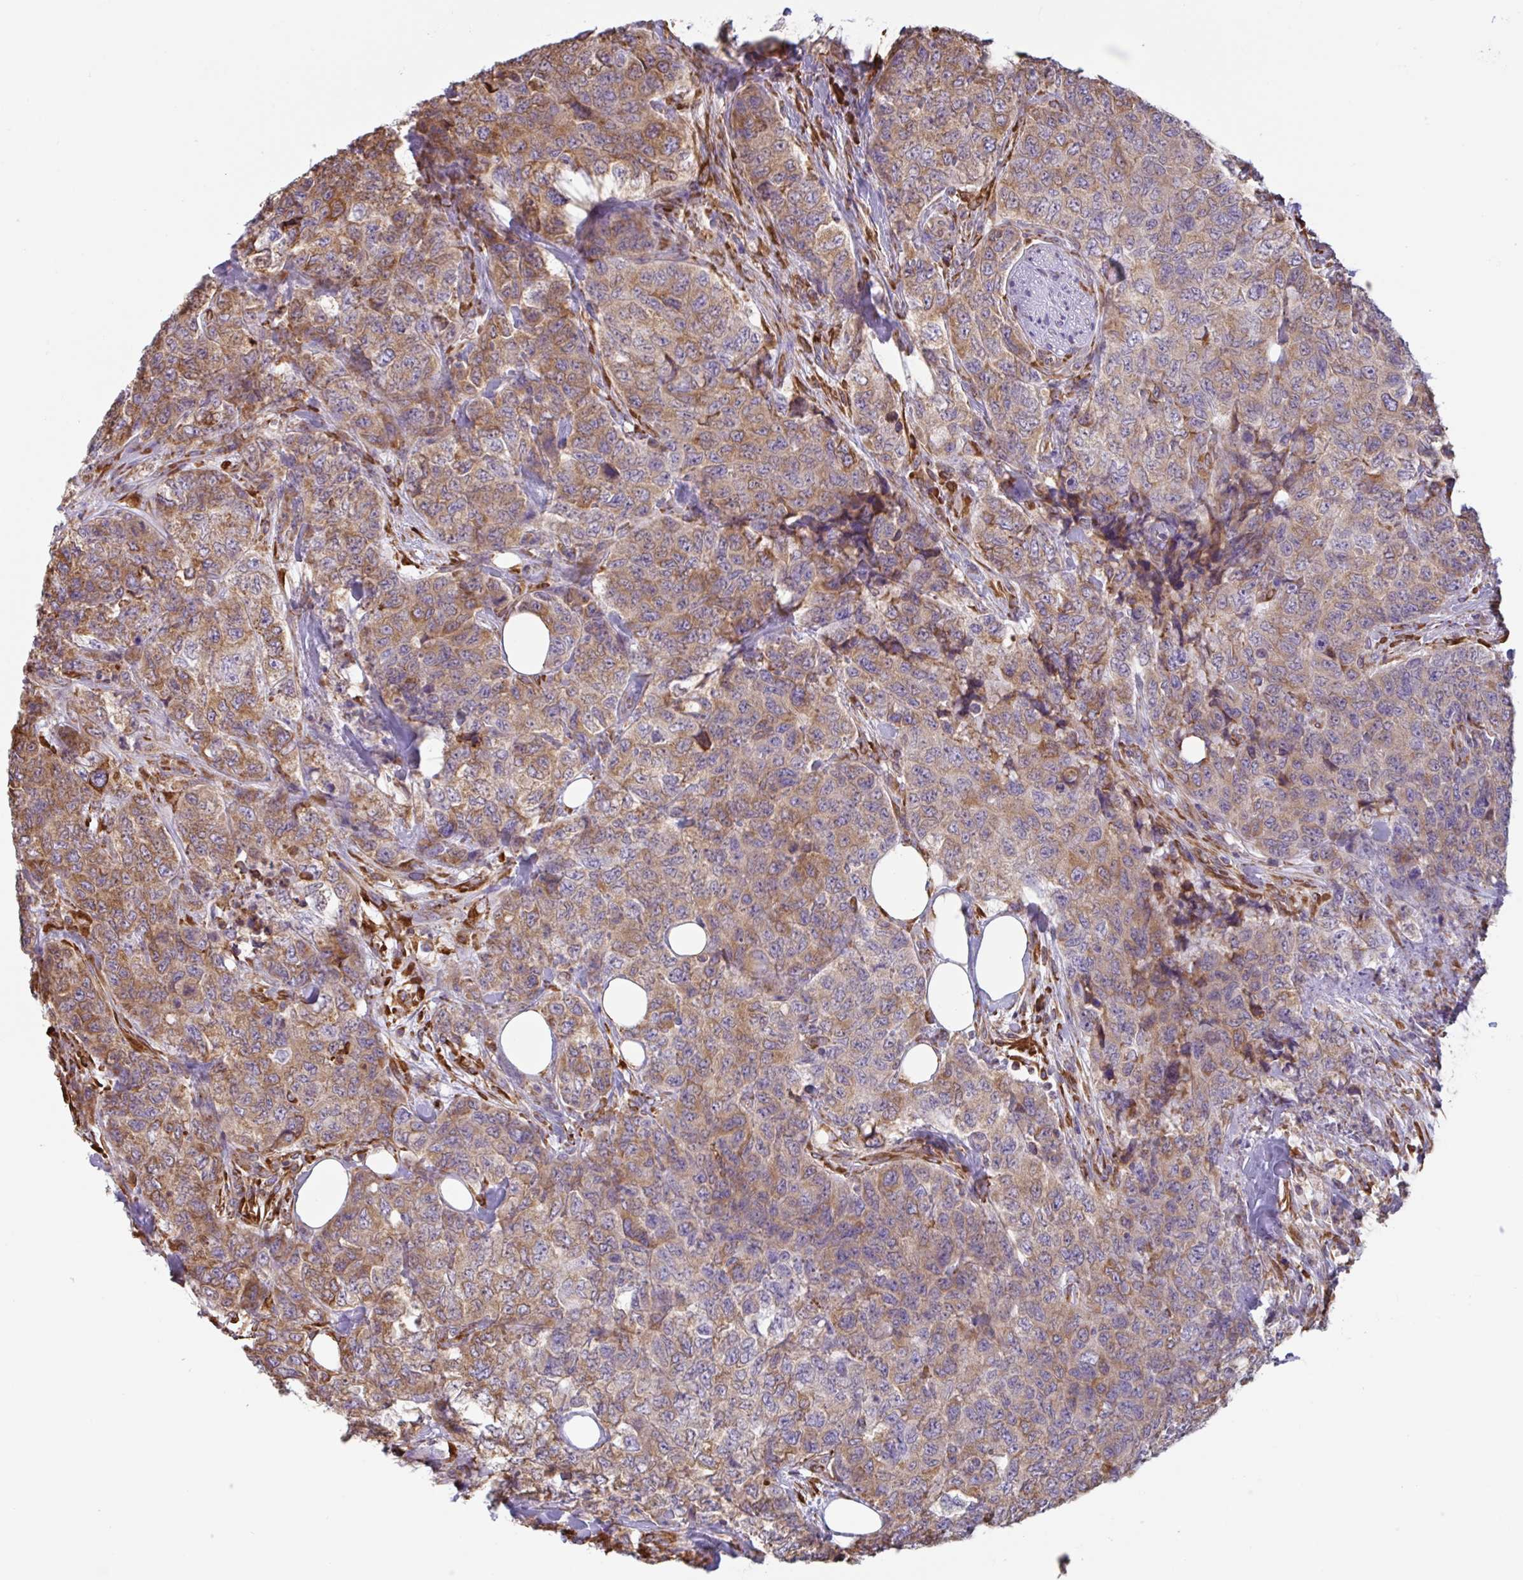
{"staining": {"intensity": "moderate", "quantity": ">75%", "location": "cytoplasmic/membranous"}, "tissue": "urothelial cancer", "cell_type": "Tumor cells", "image_type": "cancer", "snomed": [{"axis": "morphology", "description": "Urothelial carcinoma, High grade"}, {"axis": "topography", "description": "Urinary bladder"}], "caption": "High-power microscopy captured an immunohistochemistry image of urothelial cancer, revealing moderate cytoplasmic/membranous positivity in approximately >75% of tumor cells.", "gene": "DOK4", "patient": {"sex": "female", "age": 78}}